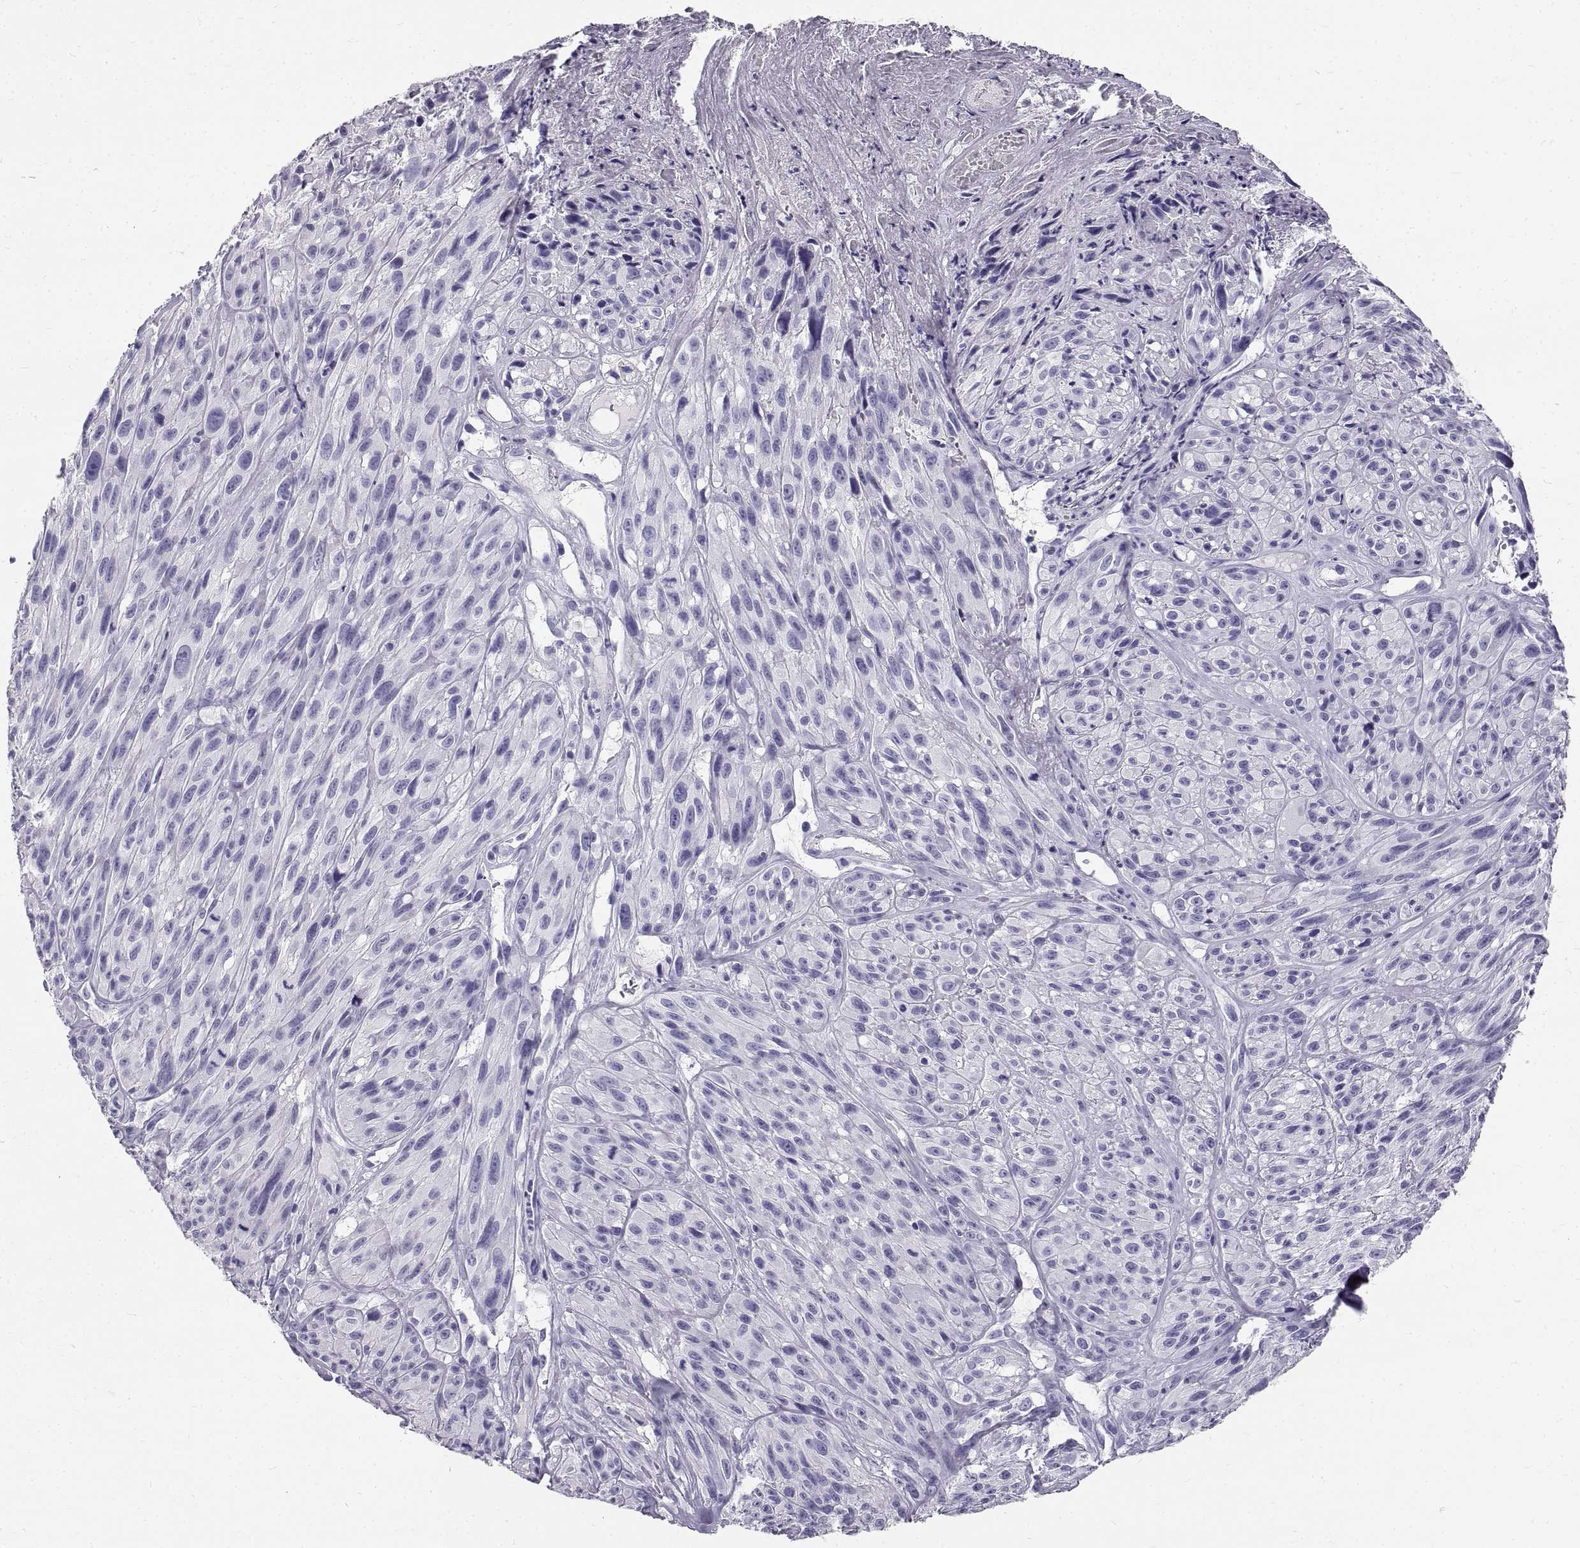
{"staining": {"intensity": "negative", "quantity": "none", "location": "none"}, "tissue": "melanoma", "cell_type": "Tumor cells", "image_type": "cancer", "snomed": [{"axis": "morphology", "description": "Malignant melanoma, NOS"}, {"axis": "topography", "description": "Skin"}], "caption": "Malignant melanoma stained for a protein using IHC demonstrates no staining tumor cells.", "gene": "GNG12", "patient": {"sex": "male", "age": 51}}